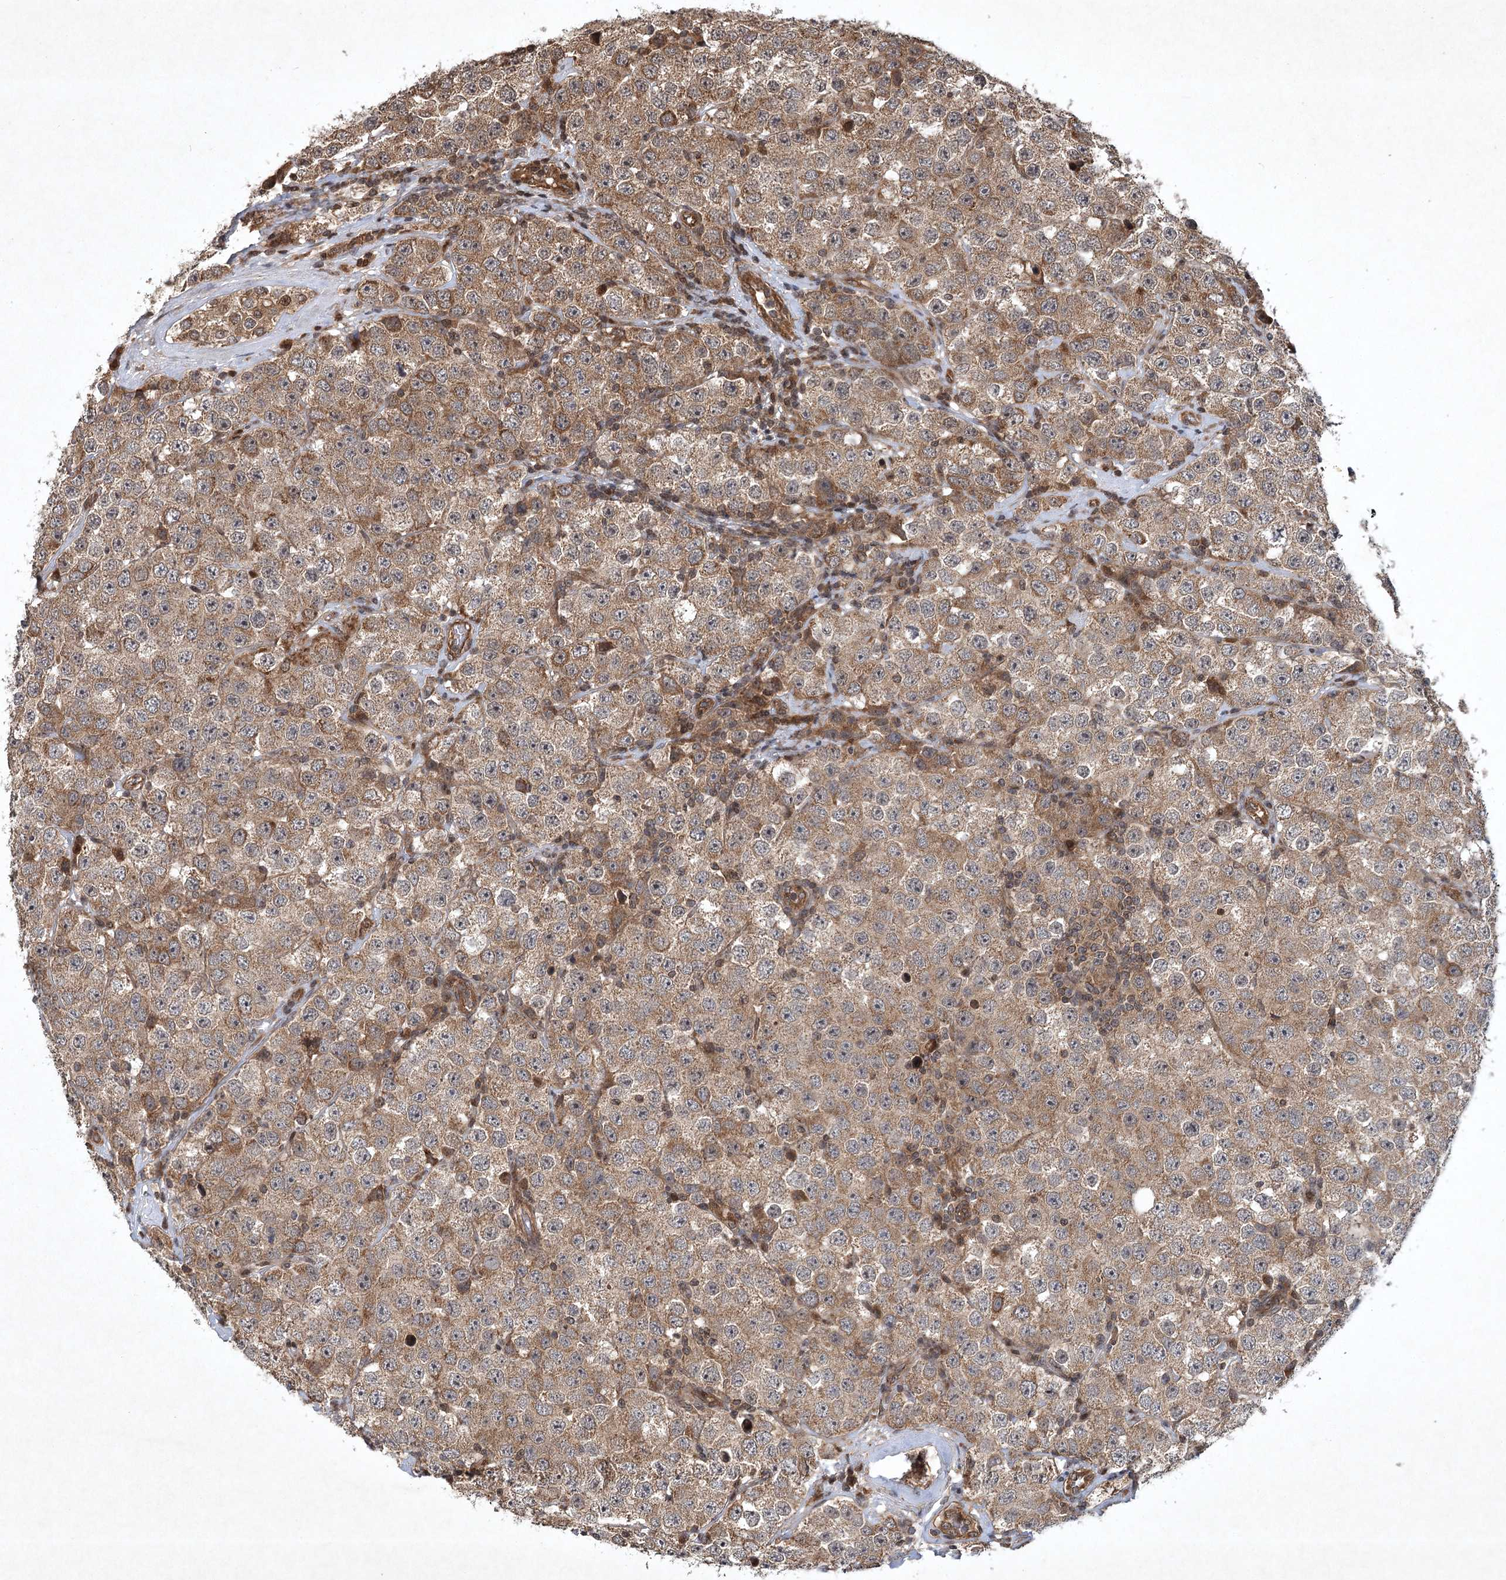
{"staining": {"intensity": "moderate", "quantity": ">75%", "location": "cytoplasmic/membranous"}, "tissue": "testis cancer", "cell_type": "Tumor cells", "image_type": "cancer", "snomed": [{"axis": "morphology", "description": "Seminoma, NOS"}, {"axis": "topography", "description": "Testis"}], "caption": "Human testis seminoma stained for a protein (brown) shows moderate cytoplasmic/membranous positive staining in approximately >75% of tumor cells.", "gene": "INSIG2", "patient": {"sex": "male", "age": 28}}